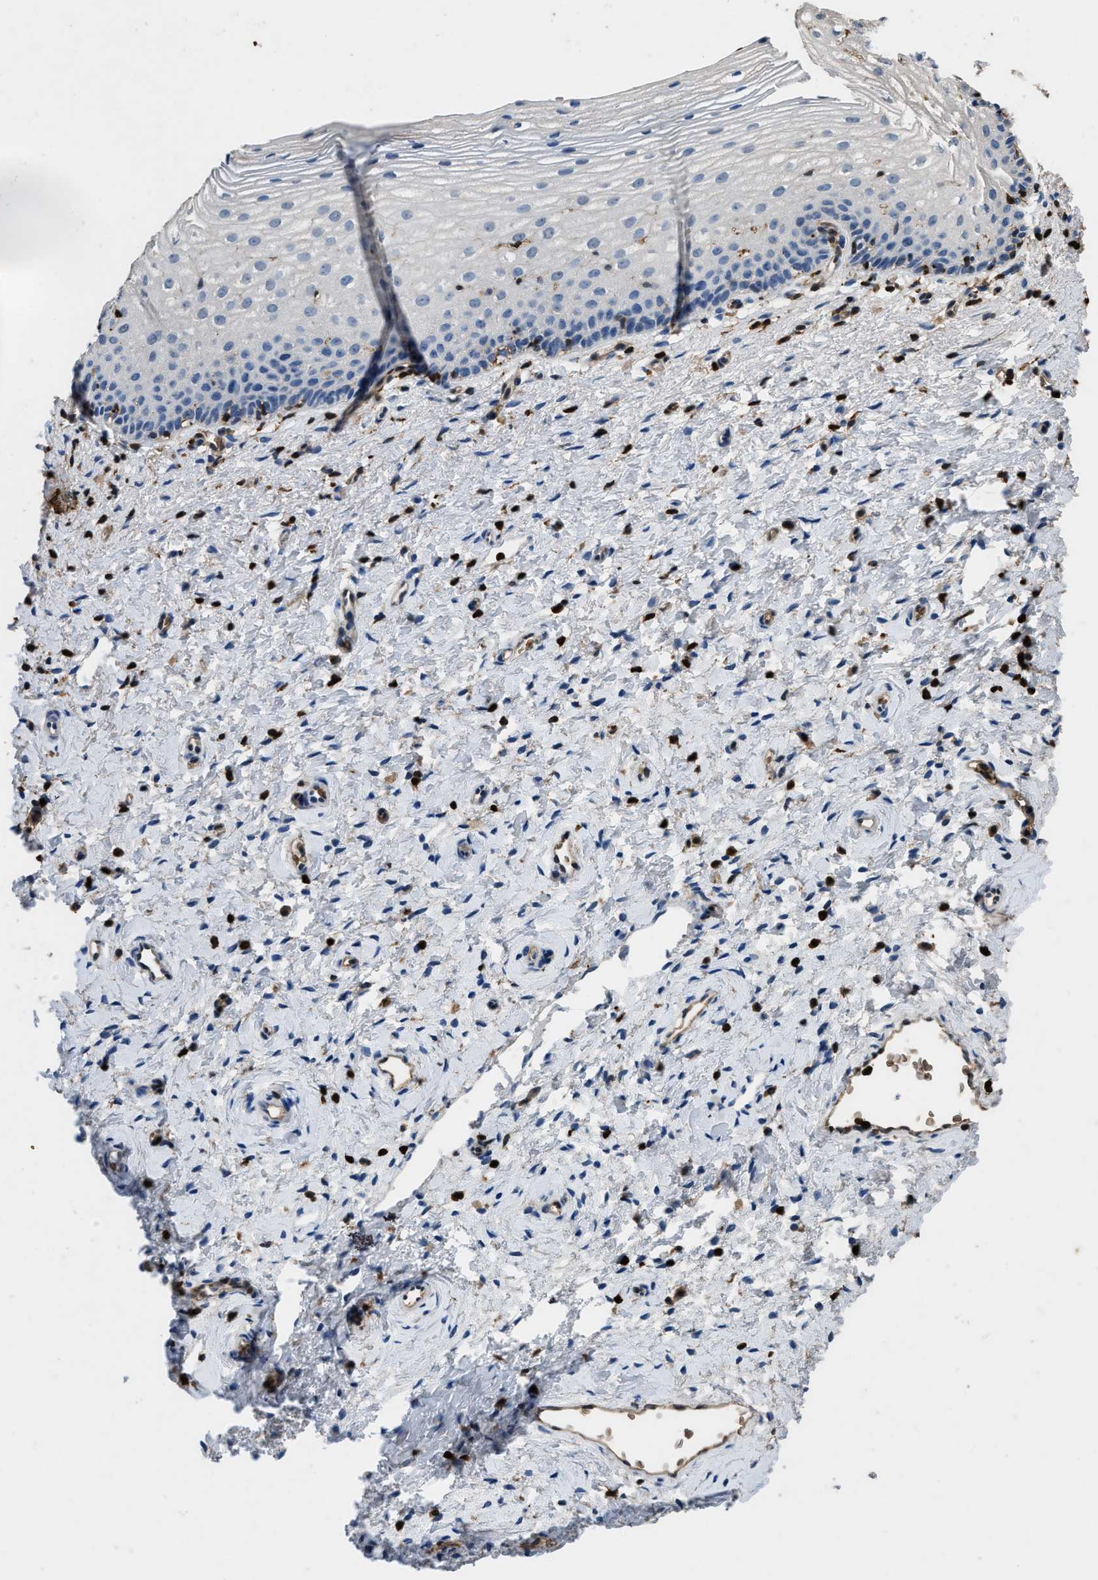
{"staining": {"intensity": "negative", "quantity": "none", "location": "none"}, "tissue": "cervix", "cell_type": "Glandular cells", "image_type": "normal", "snomed": [{"axis": "morphology", "description": "Normal tissue, NOS"}, {"axis": "topography", "description": "Cervix"}], "caption": "Glandular cells are negative for brown protein staining in unremarkable cervix. (Brightfield microscopy of DAB (3,3'-diaminobenzidine) immunohistochemistry at high magnification).", "gene": "ARHGDIB", "patient": {"sex": "female", "age": 72}}